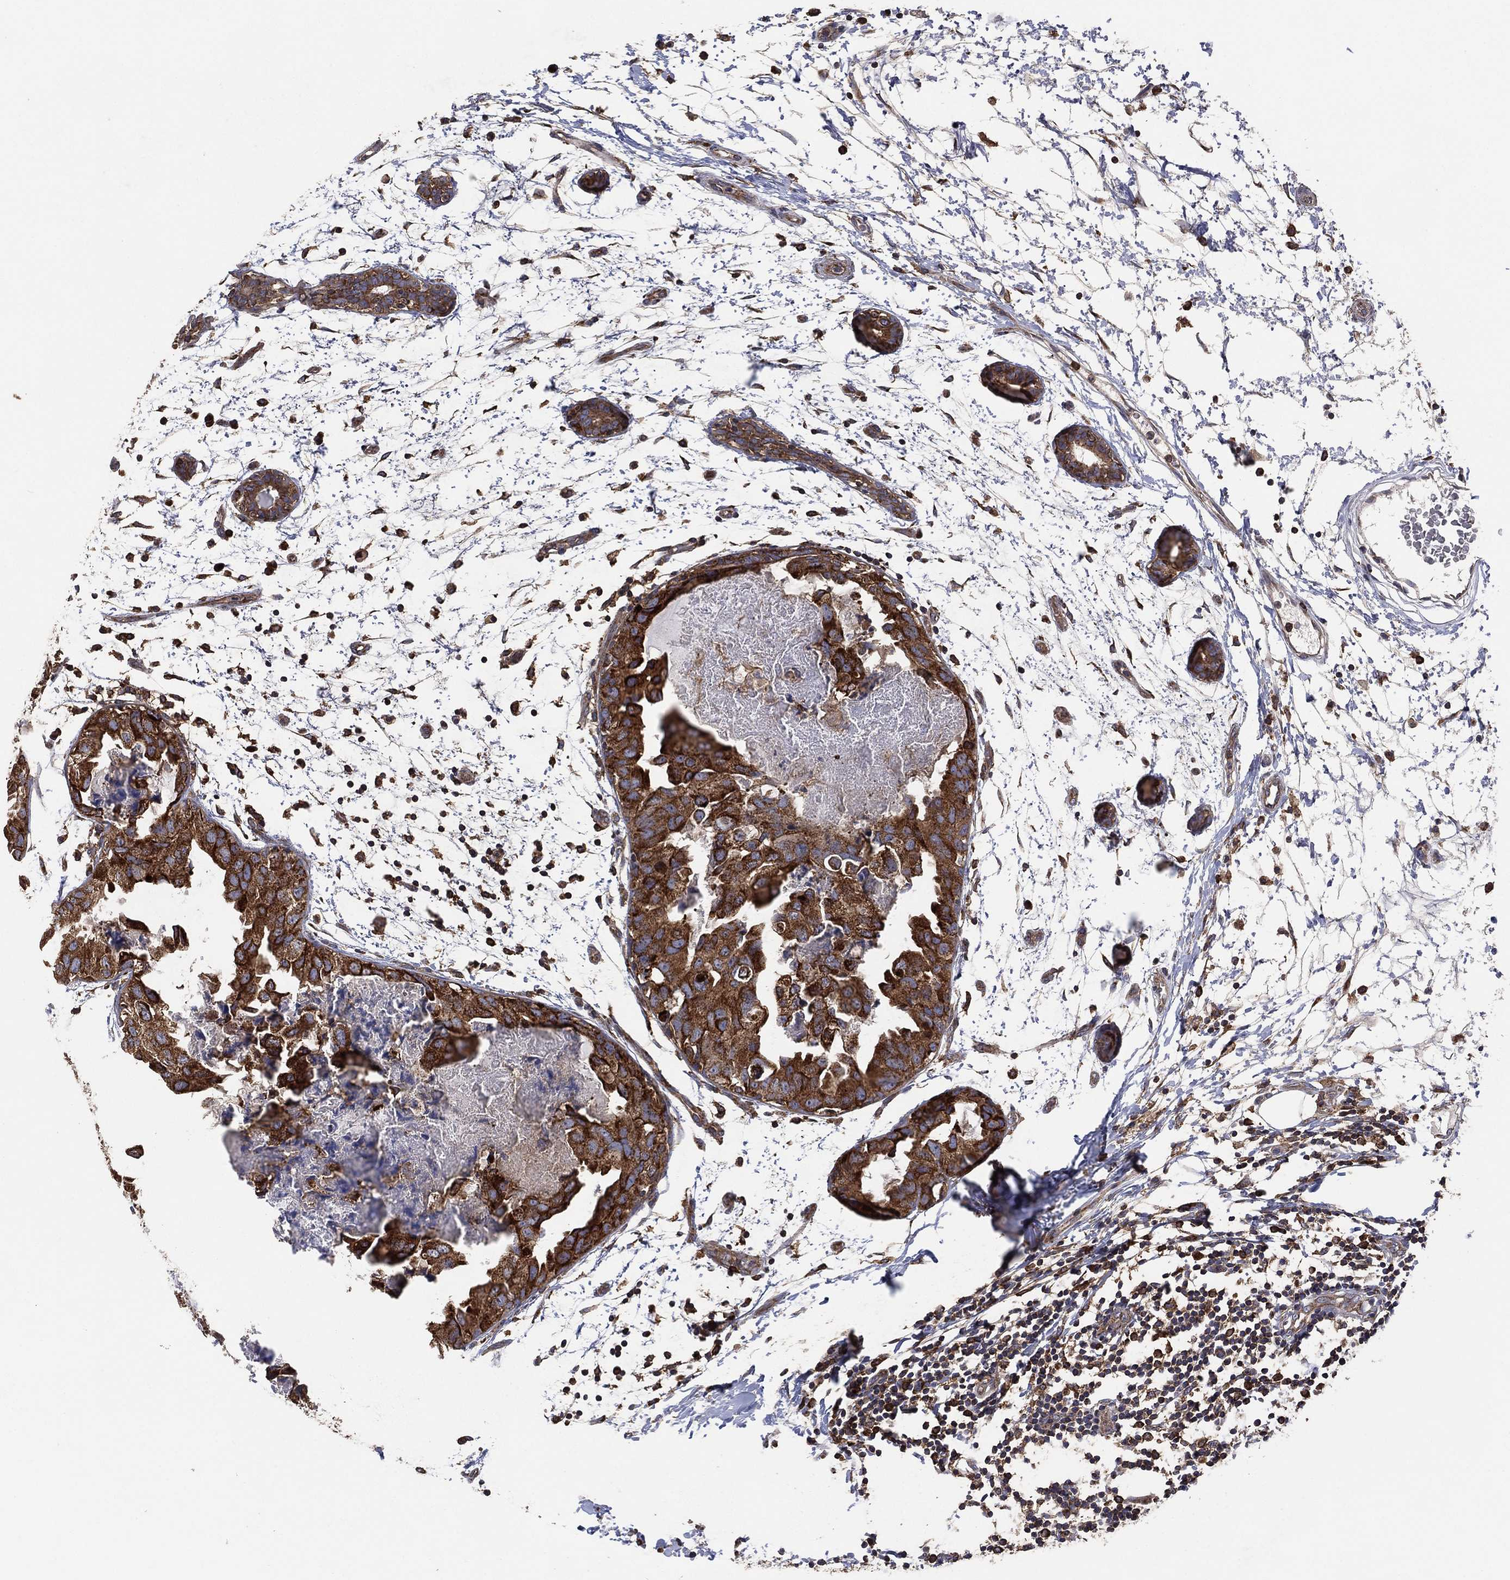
{"staining": {"intensity": "strong", "quantity": ">75%", "location": "cytoplasmic/membranous"}, "tissue": "breast cancer", "cell_type": "Tumor cells", "image_type": "cancer", "snomed": [{"axis": "morphology", "description": "Normal tissue, NOS"}, {"axis": "morphology", "description": "Duct carcinoma"}, {"axis": "topography", "description": "Breast"}], "caption": "Intraductal carcinoma (breast) stained for a protein (brown) shows strong cytoplasmic/membranous positive positivity in approximately >75% of tumor cells.", "gene": "LIMD1", "patient": {"sex": "female", "age": 40}}